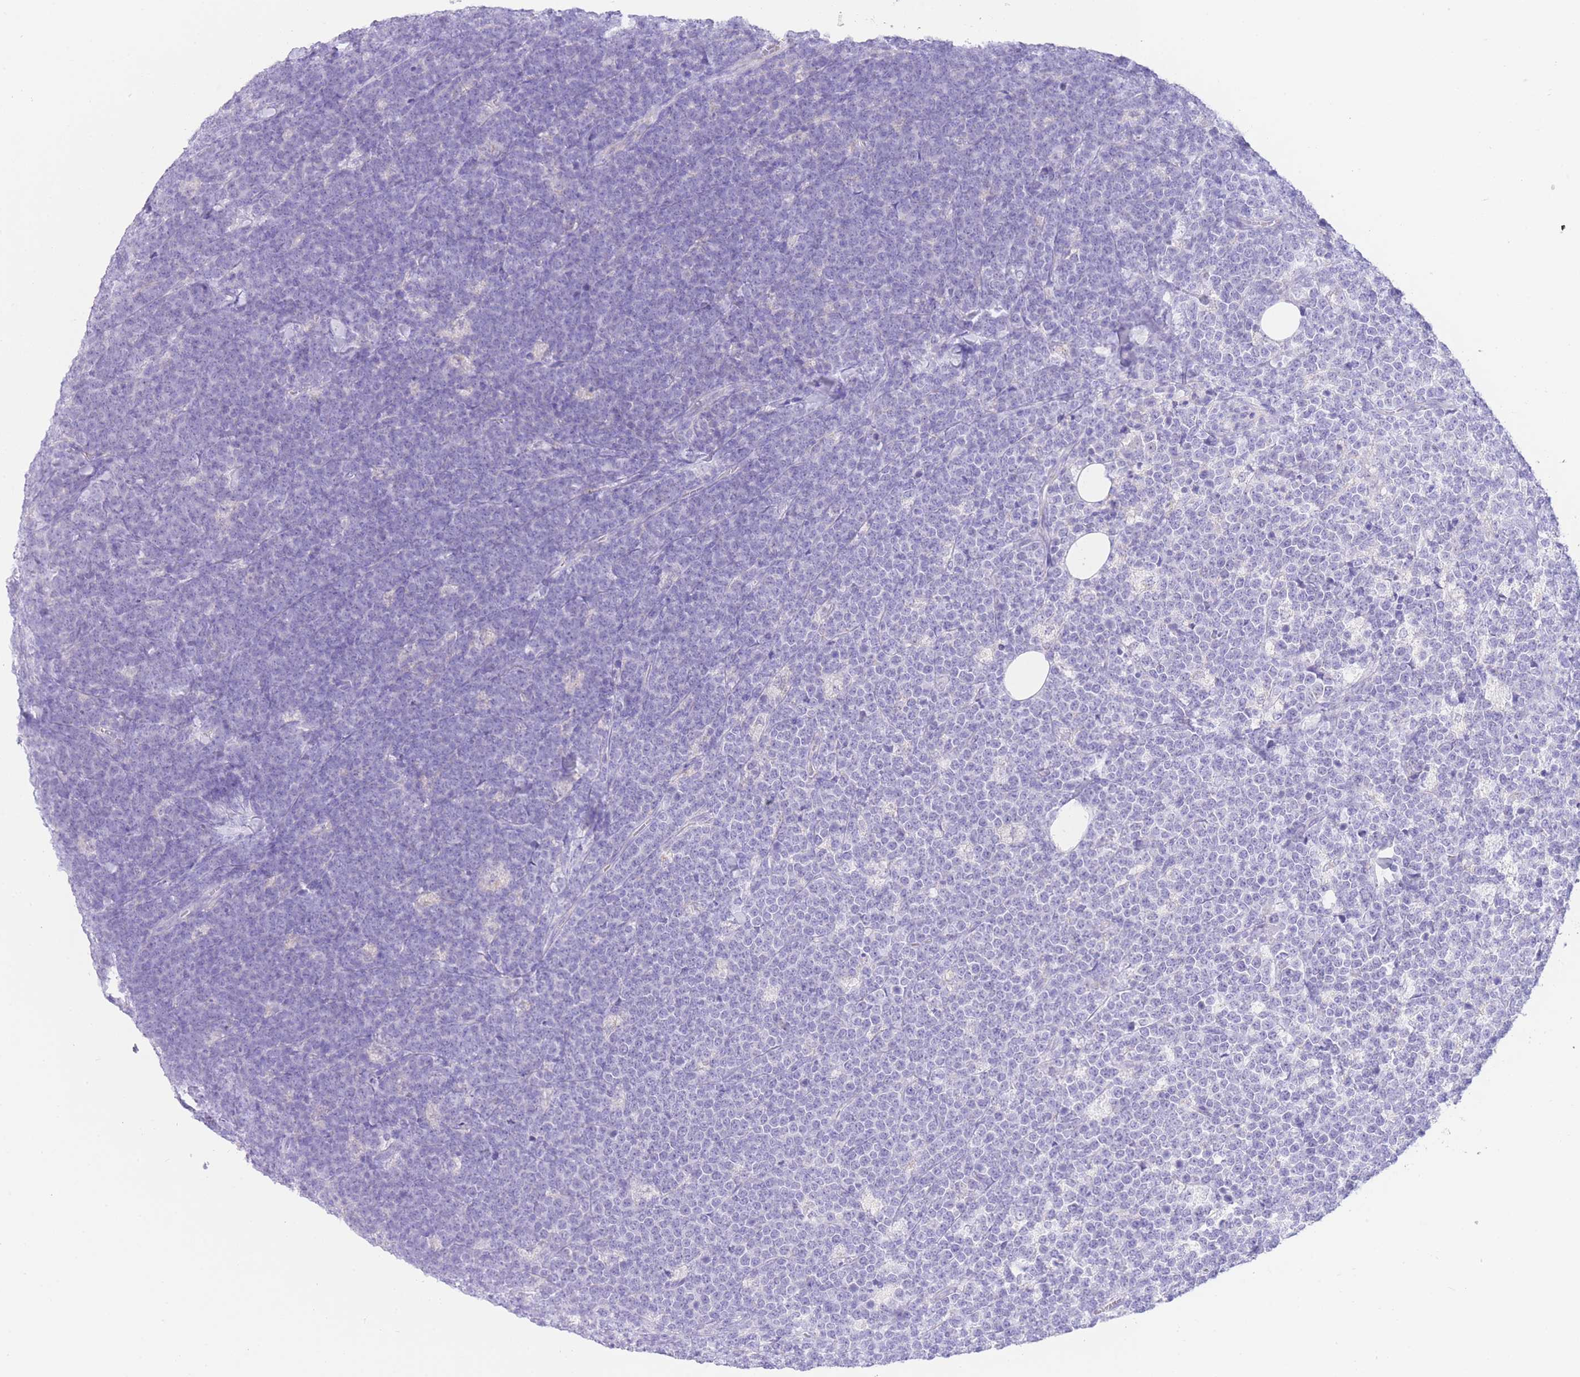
{"staining": {"intensity": "negative", "quantity": "none", "location": "none"}, "tissue": "lymphoma", "cell_type": "Tumor cells", "image_type": "cancer", "snomed": [{"axis": "morphology", "description": "Malignant lymphoma, non-Hodgkin's type, High grade"}, {"axis": "topography", "description": "Small intestine"}], "caption": "Tumor cells show no significant protein staining in high-grade malignant lymphoma, non-Hodgkin's type.", "gene": "ACSM4", "patient": {"sex": "male", "age": 8}}